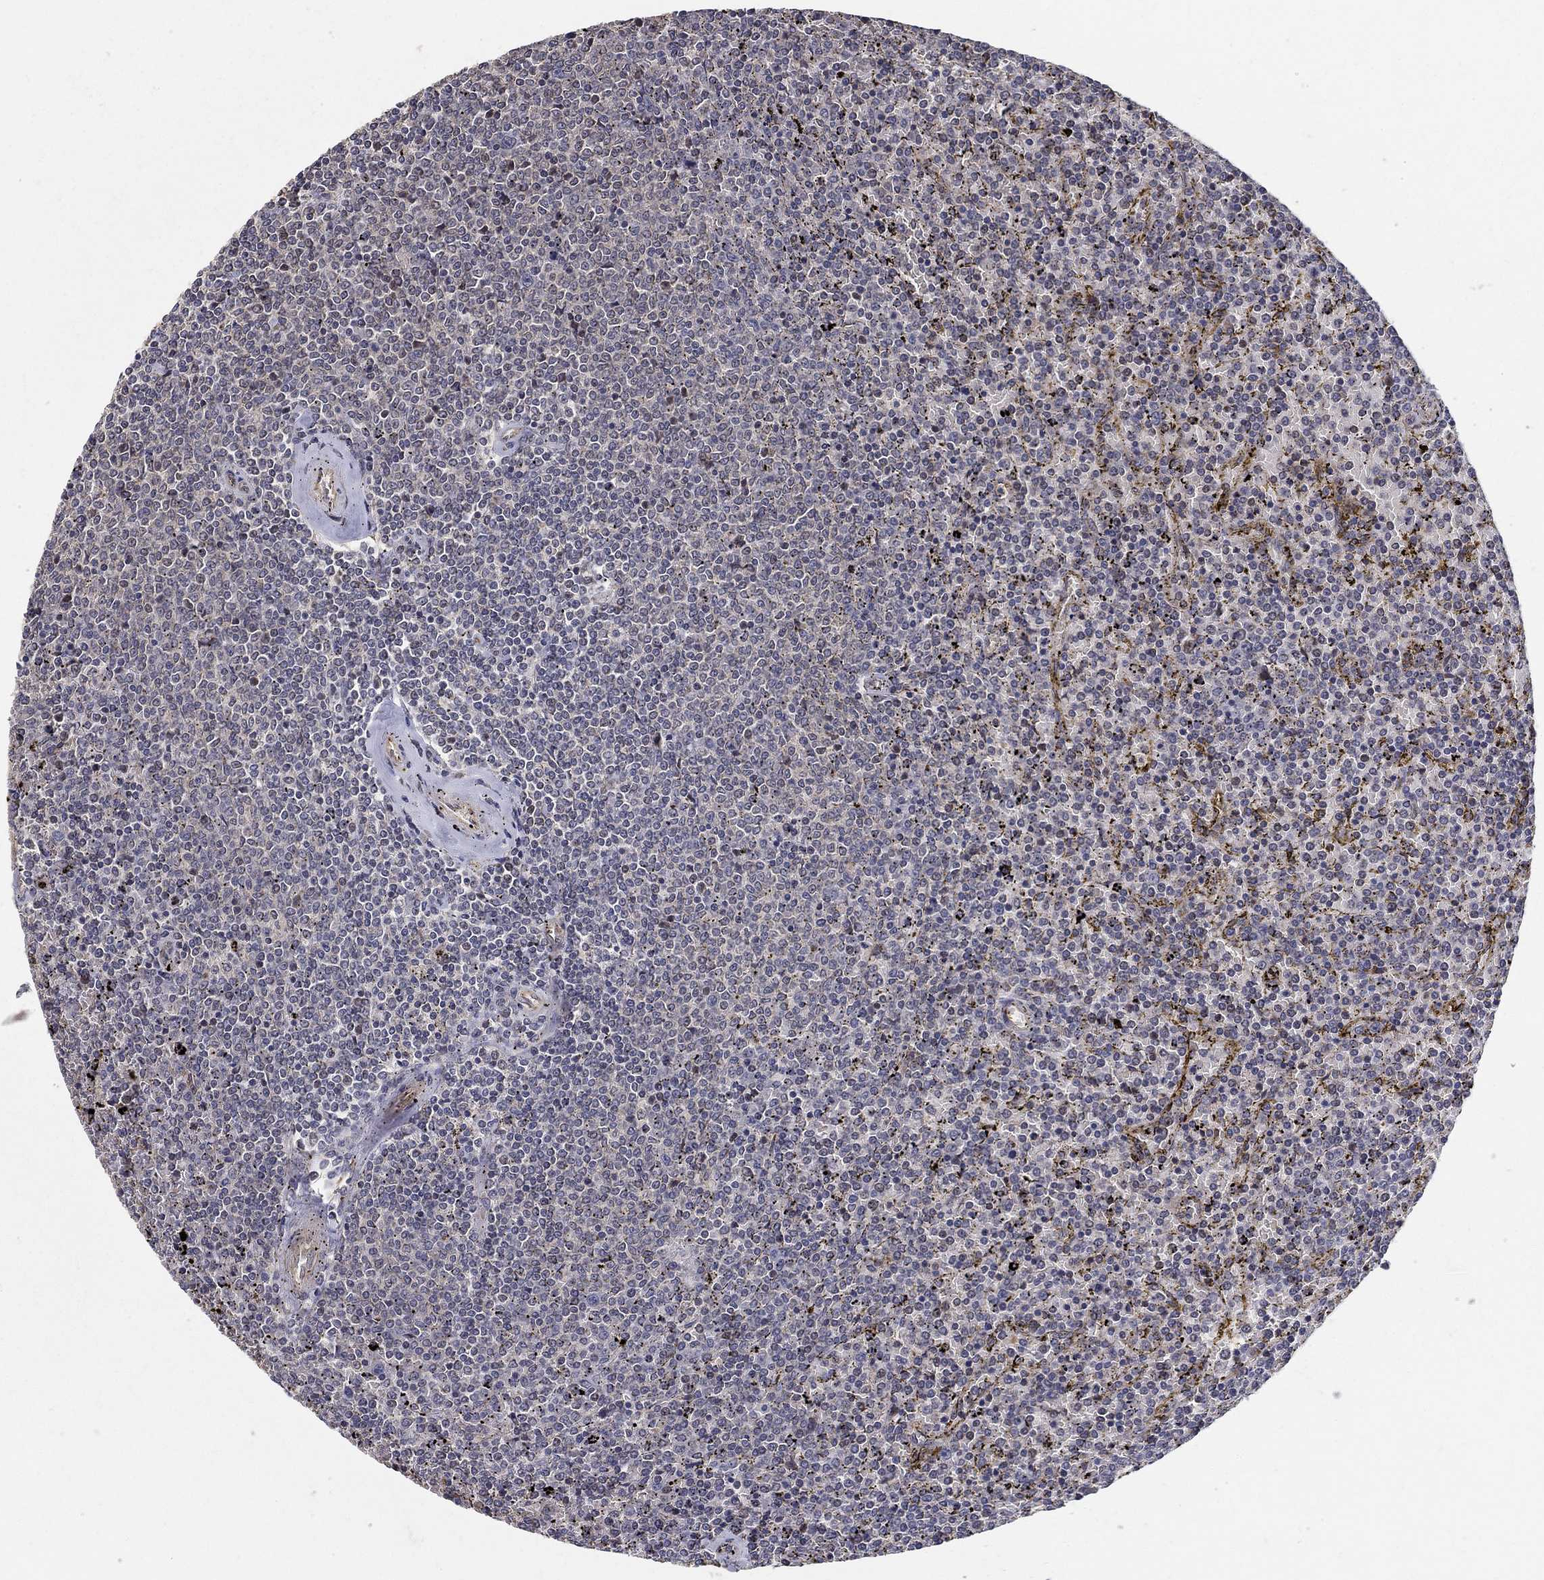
{"staining": {"intensity": "negative", "quantity": "none", "location": "none"}, "tissue": "lymphoma", "cell_type": "Tumor cells", "image_type": "cancer", "snomed": [{"axis": "morphology", "description": "Malignant lymphoma, non-Hodgkin's type, Low grade"}, {"axis": "topography", "description": "Spleen"}], "caption": "This is an IHC histopathology image of human lymphoma. There is no expression in tumor cells.", "gene": "ZNF594", "patient": {"sex": "female", "age": 77}}